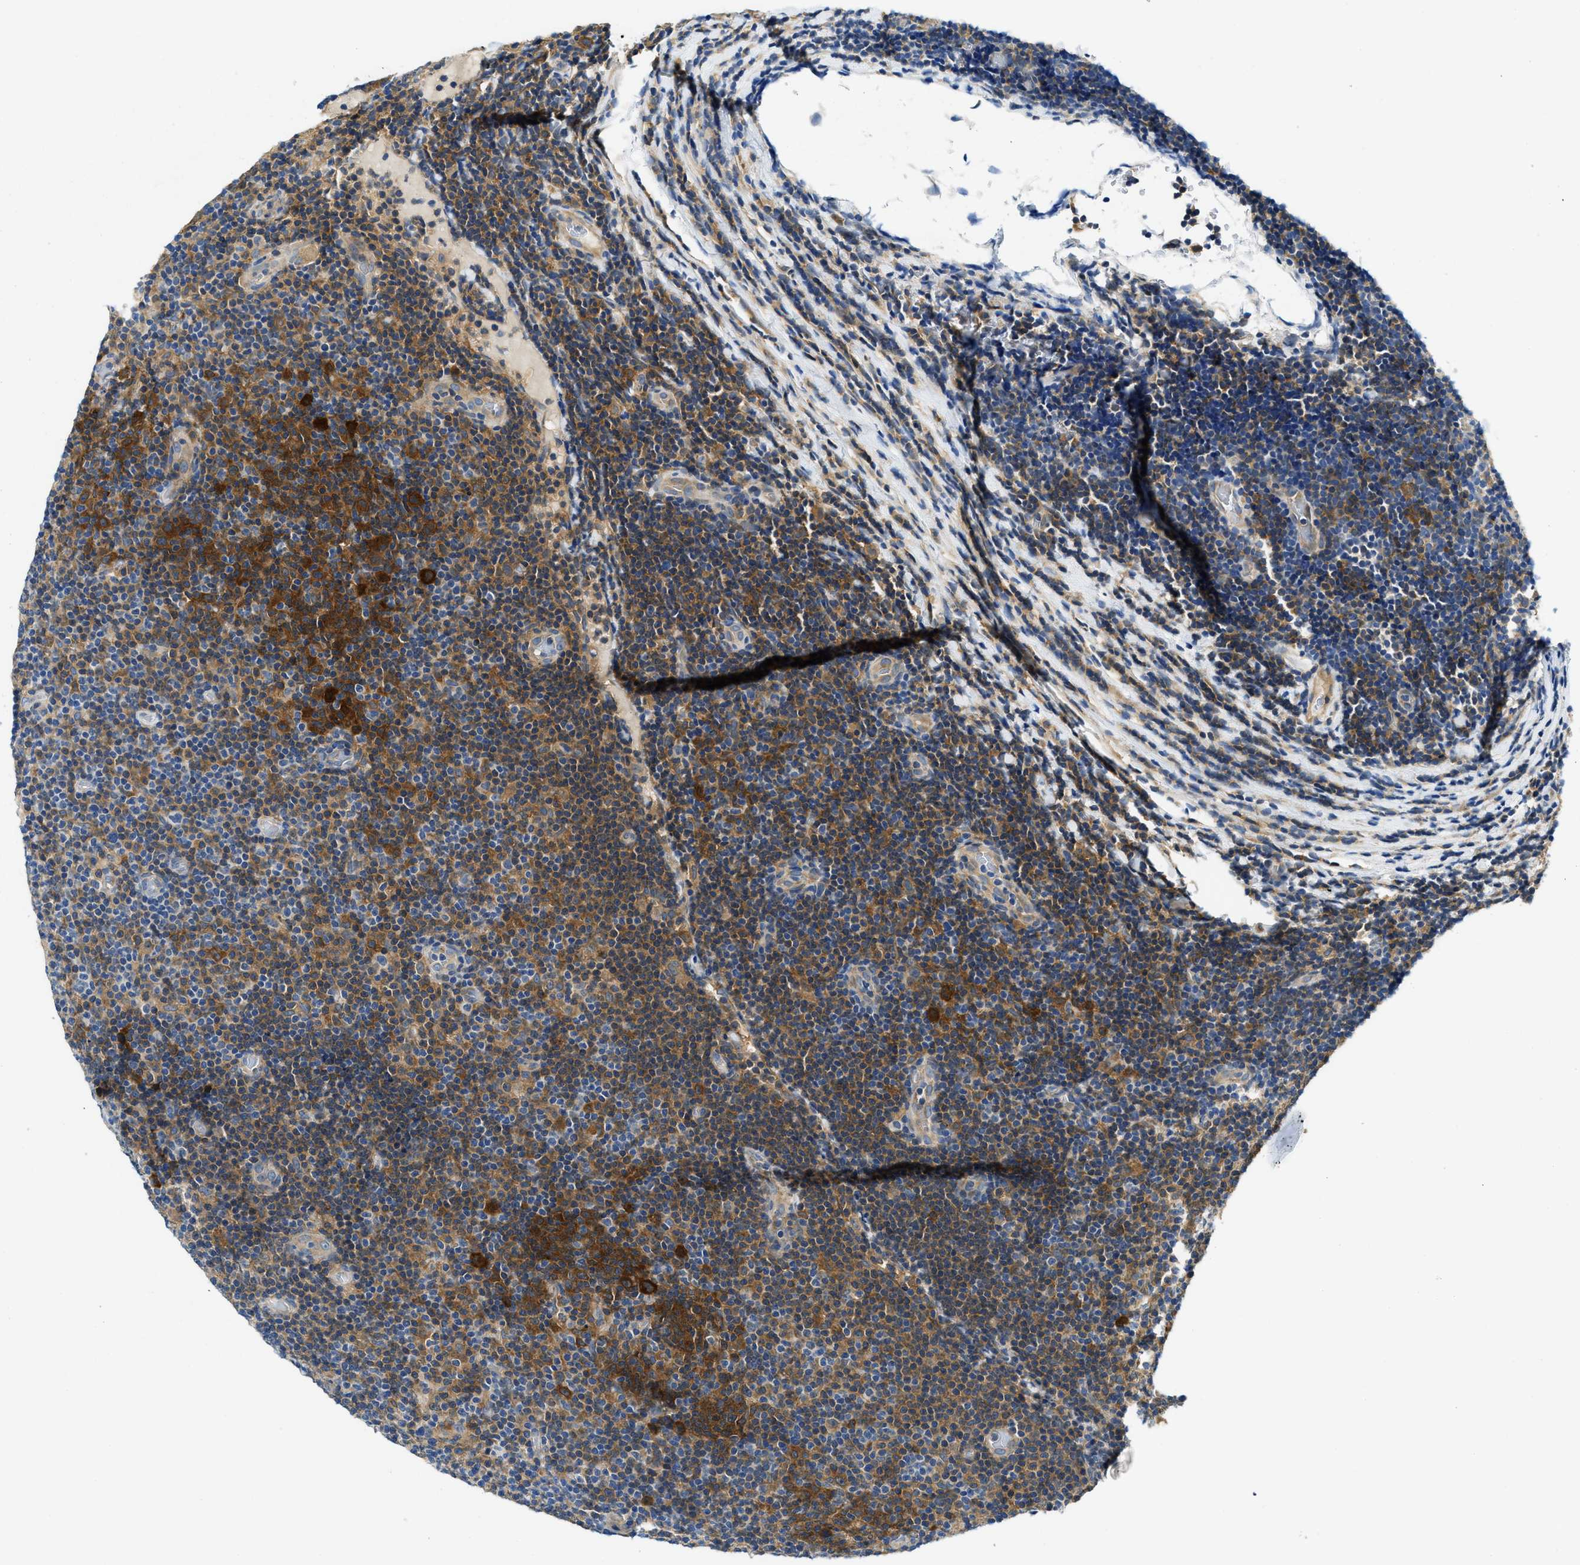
{"staining": {"intensity": "strong", "quantity": "<25%", "location": "cytoplasmic/membranous"}, "tissue": "lymphoma", "cell_type": "Tumor cells", "image_type": "cancer", "snomed": [{"axis": "morphology", "description": "Malignant lymphoma, non-Hodgkin's type, Low grade"}, {"axis": "topography", "description": "Lymph node"}], "caption": "Protein expression by immunohistochemistry (IHC) reveals strong cytoplasmic/membranous staining in approximately <25% of tumor cells in malignant lymphoma, non-Hodgkin's type (low-grade). Using DAB (3,3'-diaminobenzidine) (brown) and hematoxylin (blue) stains, captured at high magnification using brightfield microscopy.", "gene": "RIPK2", "patient": {"sex": "male", "age": 83}}